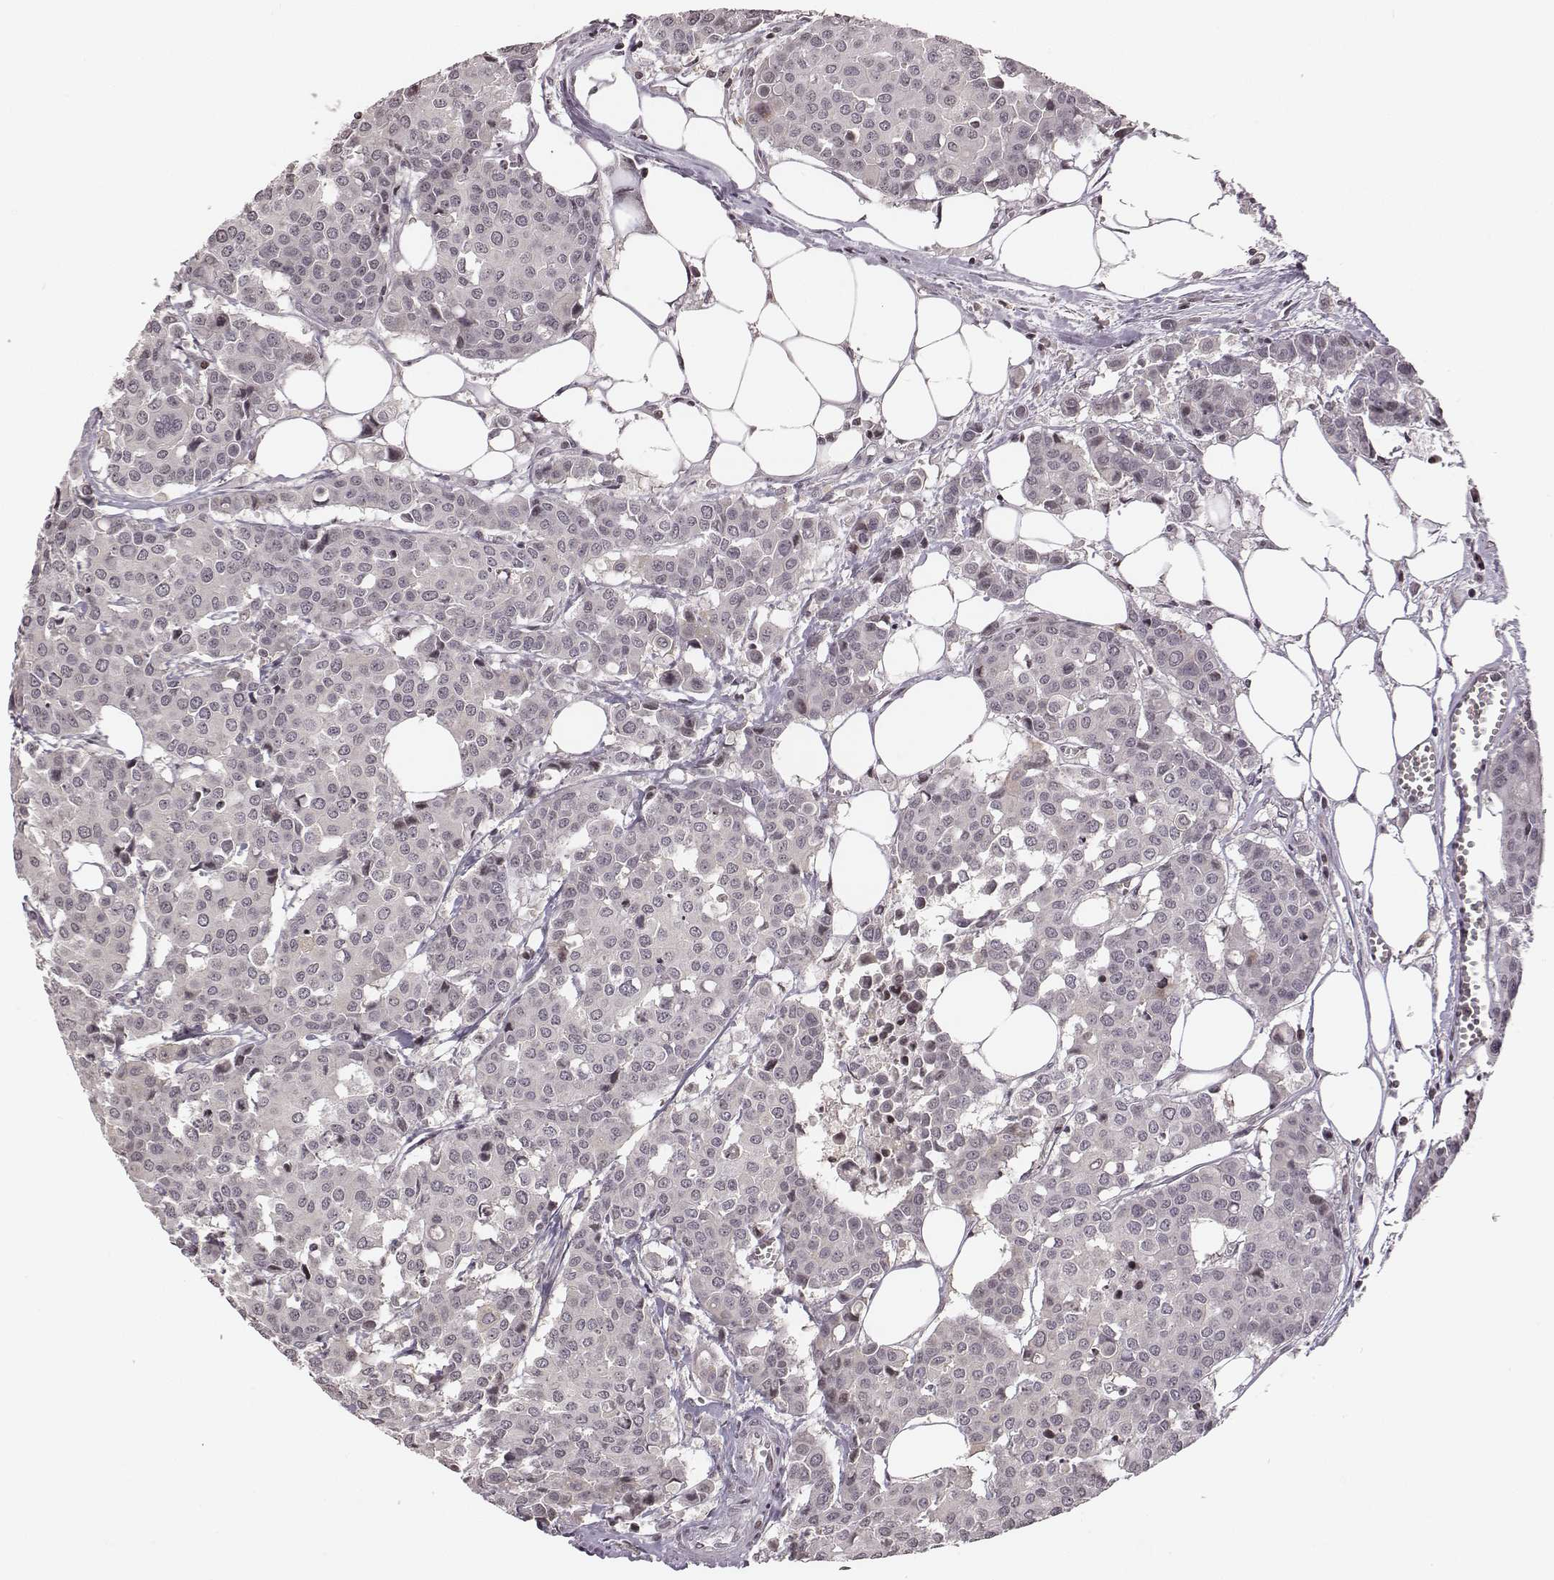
{"staining": {"intensity": "negative", "quantity": "none", "location": "none"}, "tissue": "carcinoid", "cell_type": "Tumor cells", "image_type": "cancer", "snomed": [{"axis": "morphology", "description": "Carcinoid, malignant, NOS"}, {"axis": "topography", "description": "Colon"}], "caption": "High magnification brightfield microscopy of malignant carcinoid stained with DAB (3,3'-diaminobenzidine) (brown) and counterstained with hematoxylin (blue): tumor cells show no significant positivity.", "gene": "GRM4", "patient": {"sex": "male", "age": 81}}